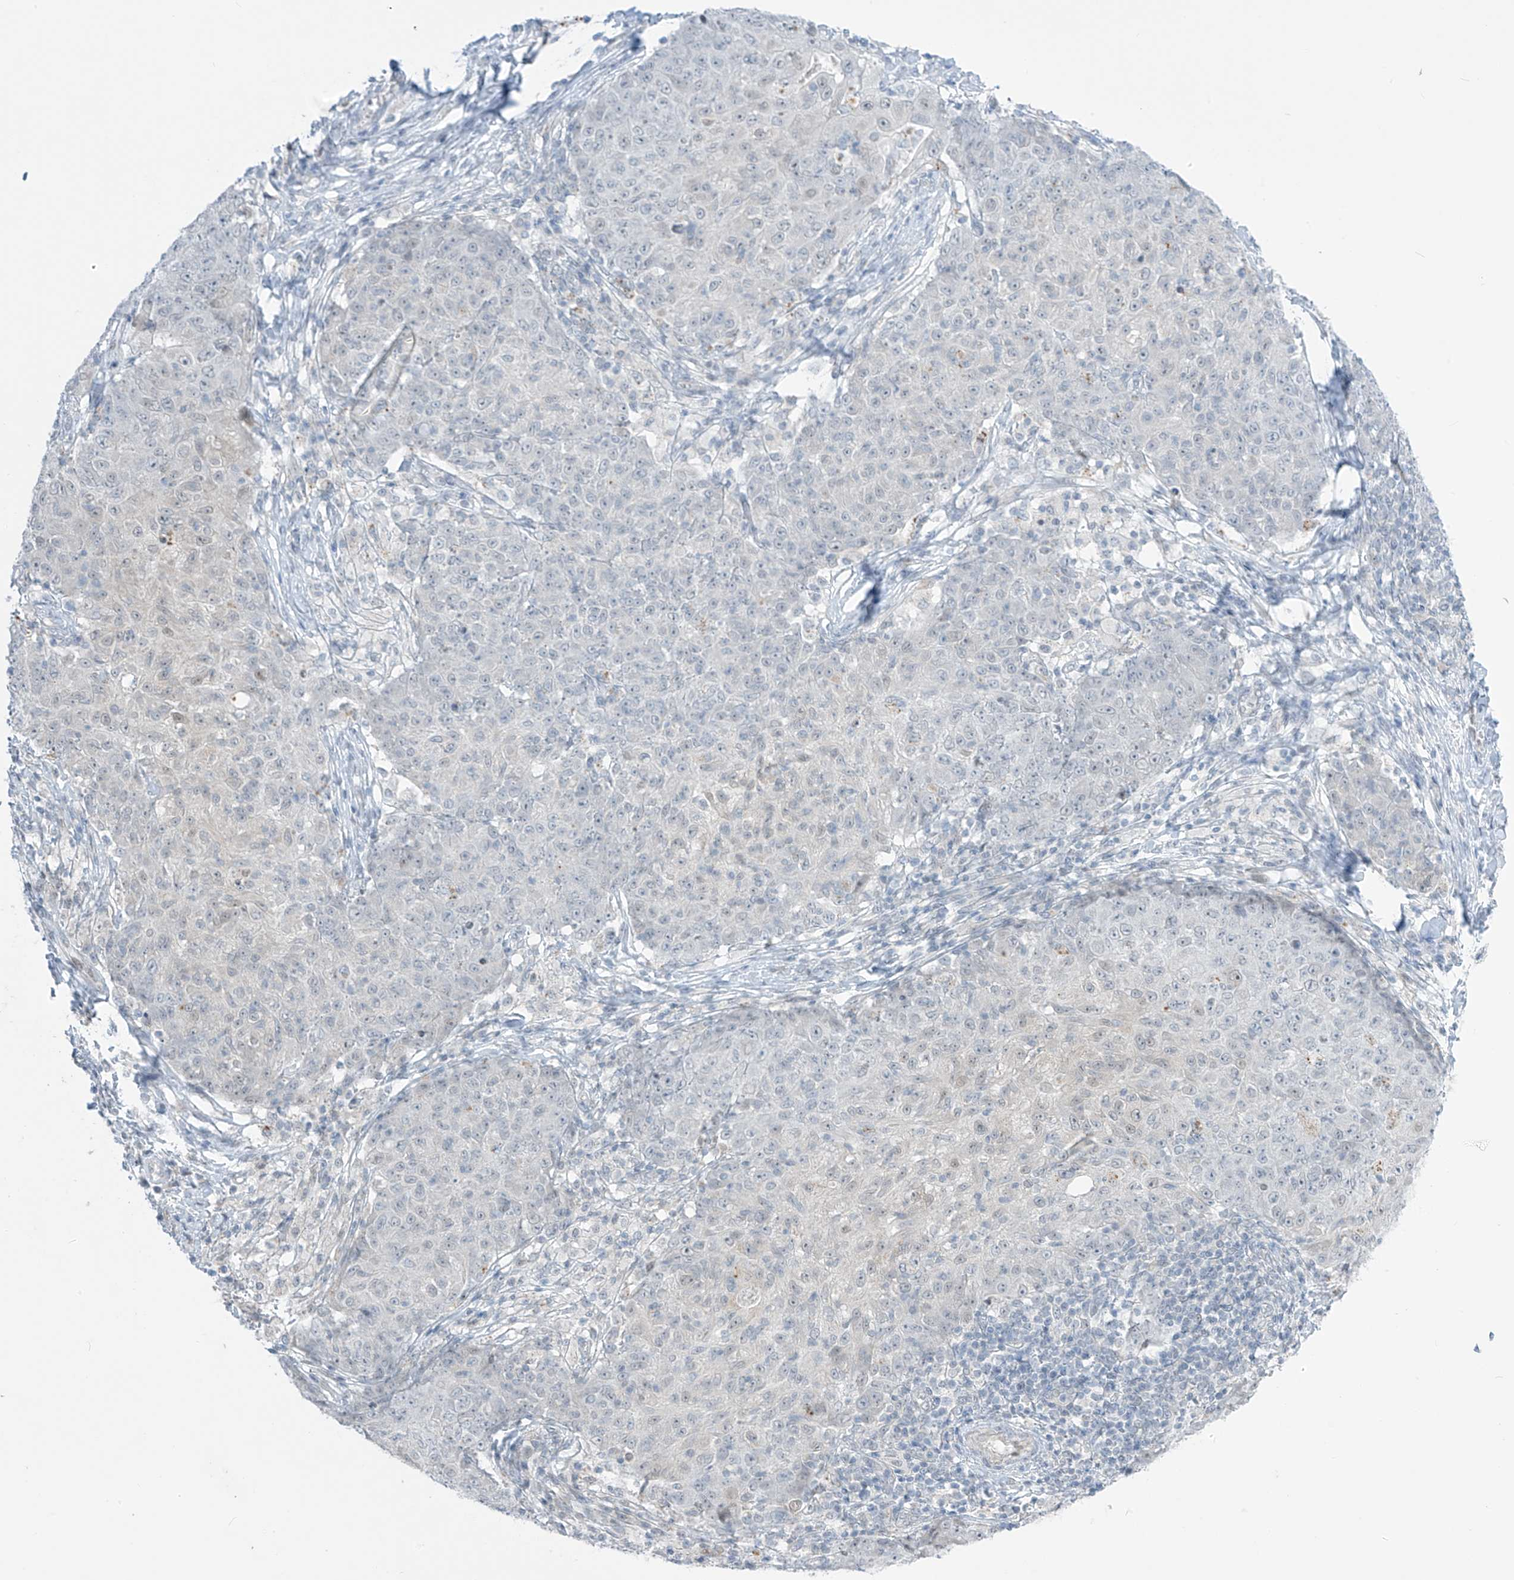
{"staining": {"intensity": "negative", "quantity": "none", "location": "none"}, "tissue": "ovarian cancer", "cell_type": "Tumor cells", "image_type": "cancer", "snomed": [{"axis": "morphology", "description": "Carcinoma, endometroid"}, {"axis": "topography", "description": "Ovary"}], "caption": "Ovarian cancer (endometroid carcinoma) was stained to show a protein in brown. There is no significant positivity in tumor cells. (DAB (3,3'-diaminobenzidine) IHC visualized using brightfield microscopy, high magnification).", "gene": "ASPRV1", "patient": {"sex": "female", "age": 42}}